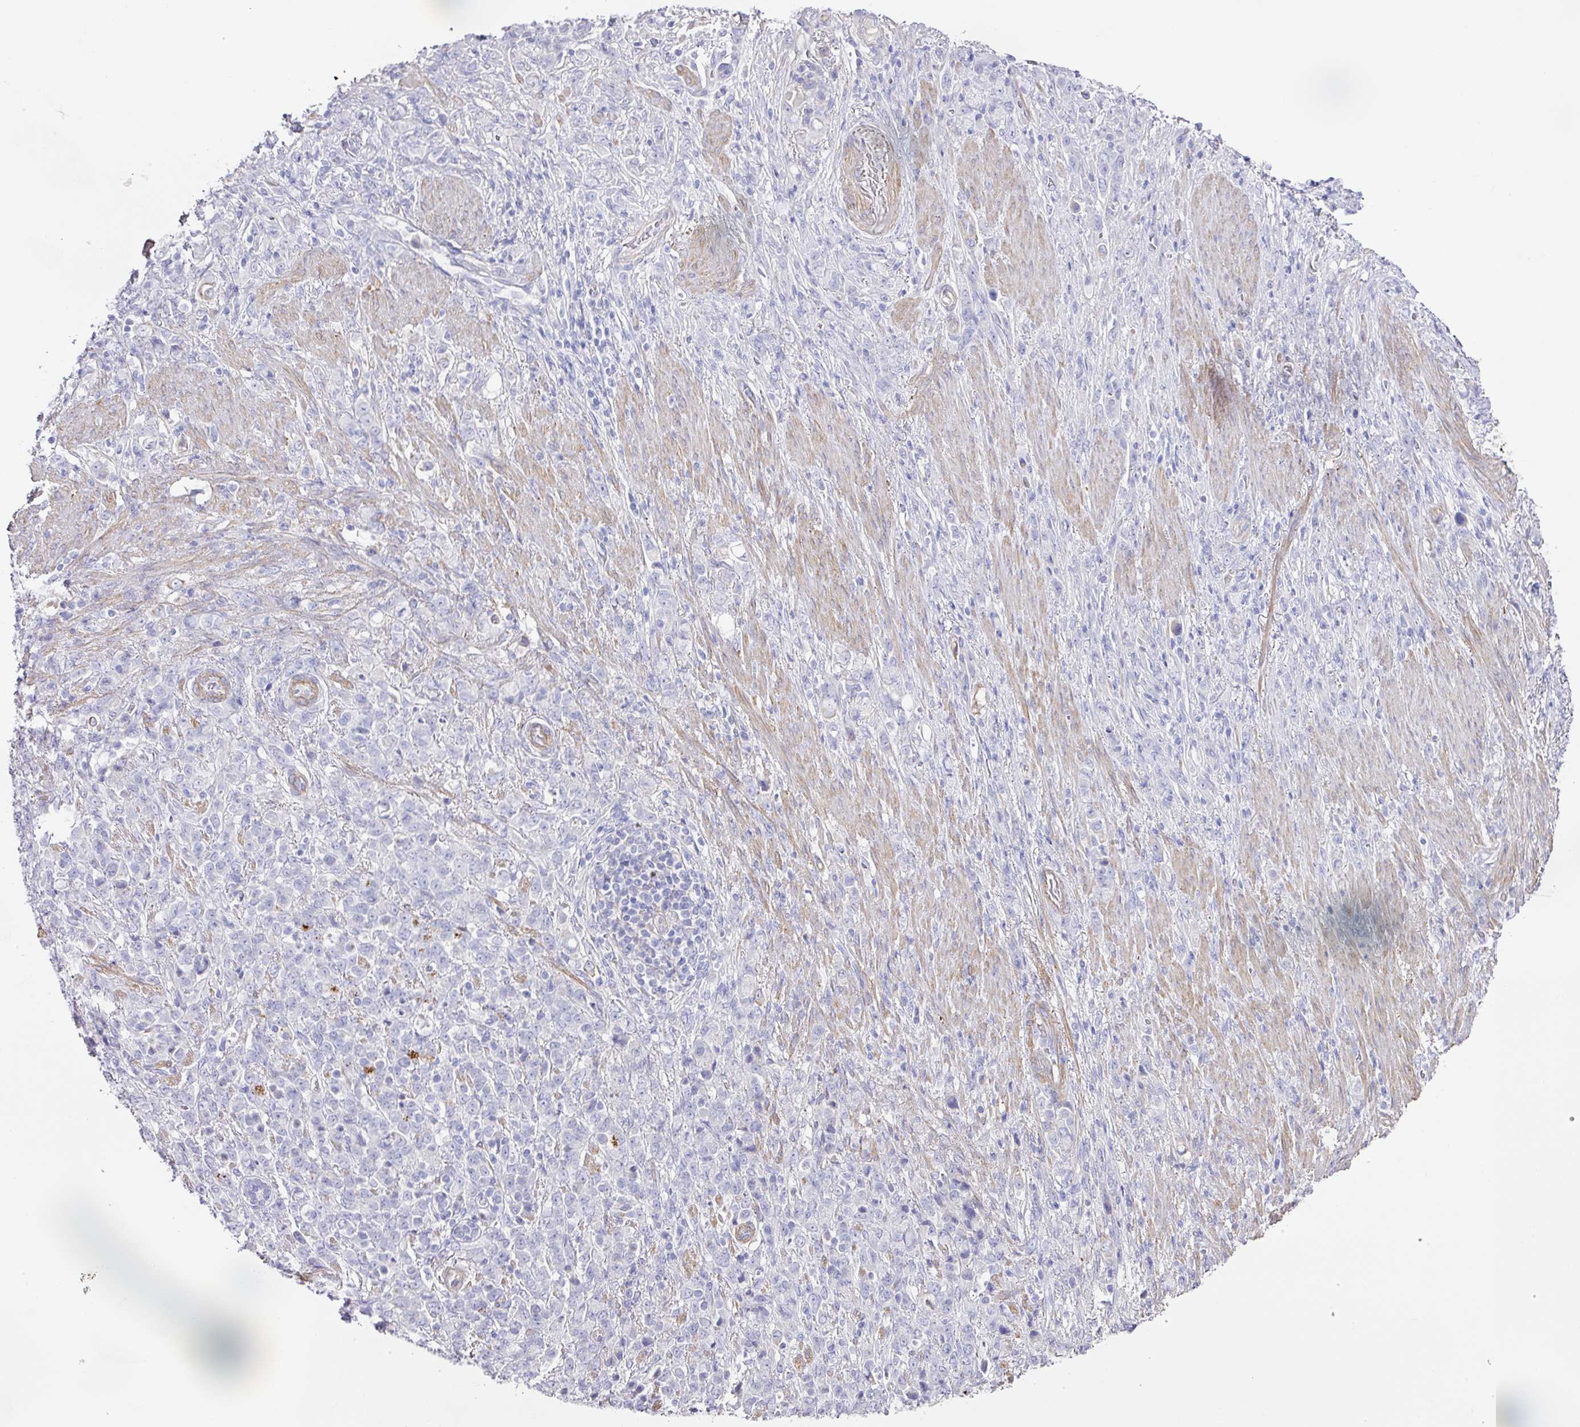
{"staining": {"intensity": "negative", "quantity": "none", "location": "none"}, "tissue": "stomach cancer", "cell_type": "Tumor cells", "image_type": "cancer", "snomed": [{"axis": "morphology", "description": "Adenocarcinoma, NOS"}, {"axis": "topography", "description": "Stomach"}], "caption": "The immunohistochemistry micrograph has no significant staining in tumor cells of stomach cancer (adenocarcinoma) tissue.", "gene": "TARM1", "patient": {"sex": "female", "age": 79}}